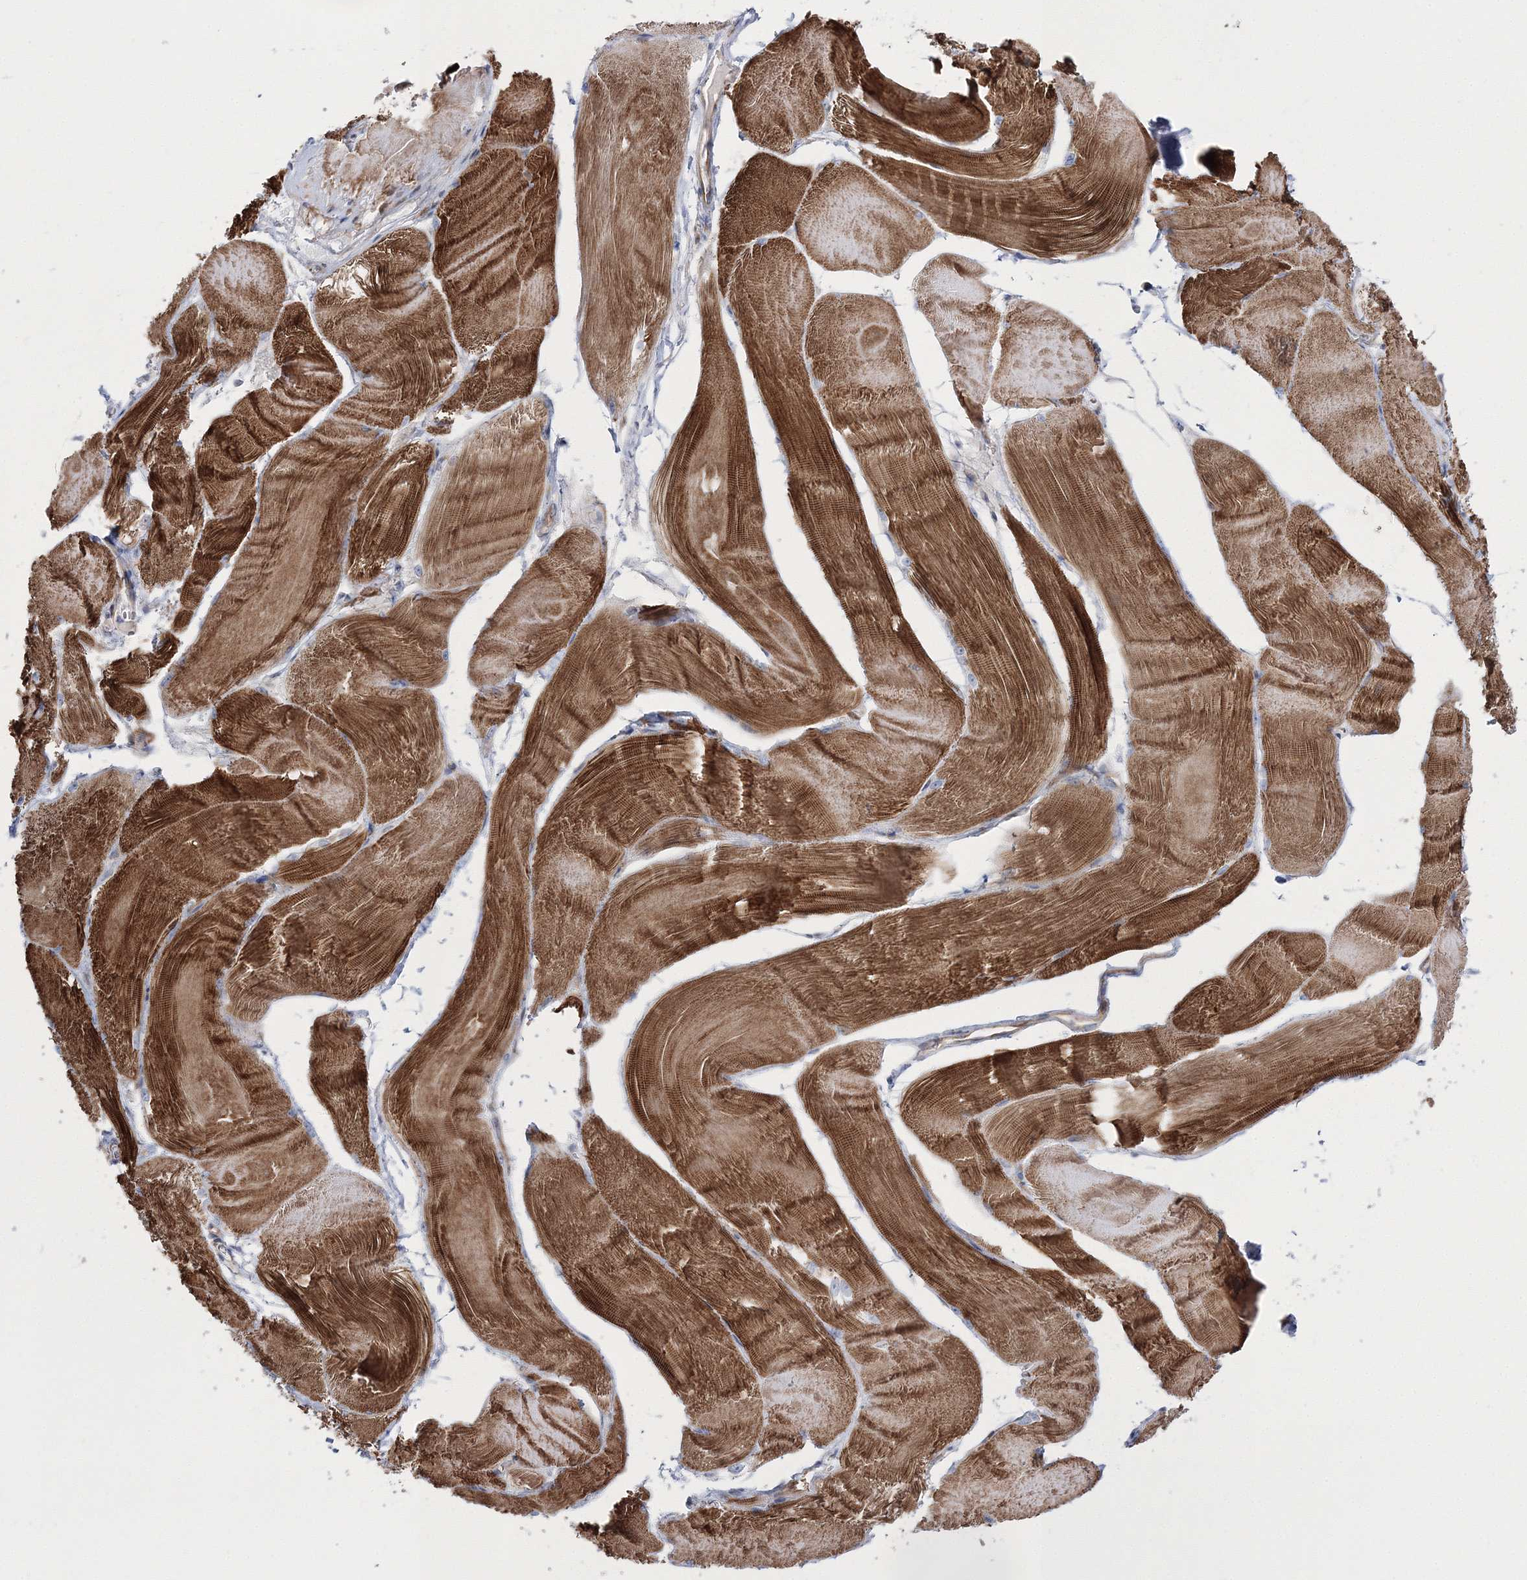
{"staining": {"intensity": "strong", "quantity": ">75%", "location": "cytoplasmic/membranous"}, "tissue": "skeletal muscle", "cell_type": "Myocytes", "image_type": "normal", "snomed": [{"axis": "morphology", "description": "Normal tissue, NOS"}, {"axis": "morphology", "description": "Basal cell carcinoma"}, {"axis": "topography", "description": "Skeletal muscle"}], "caption": "Human skeletal muscle stained for a protein (brown) reveals strong cytoplasmic/membranous positive staining in about >75% of myocytes.", "gene": "ARHGAP32", "patient": {"sex": "female", "age": 64}}